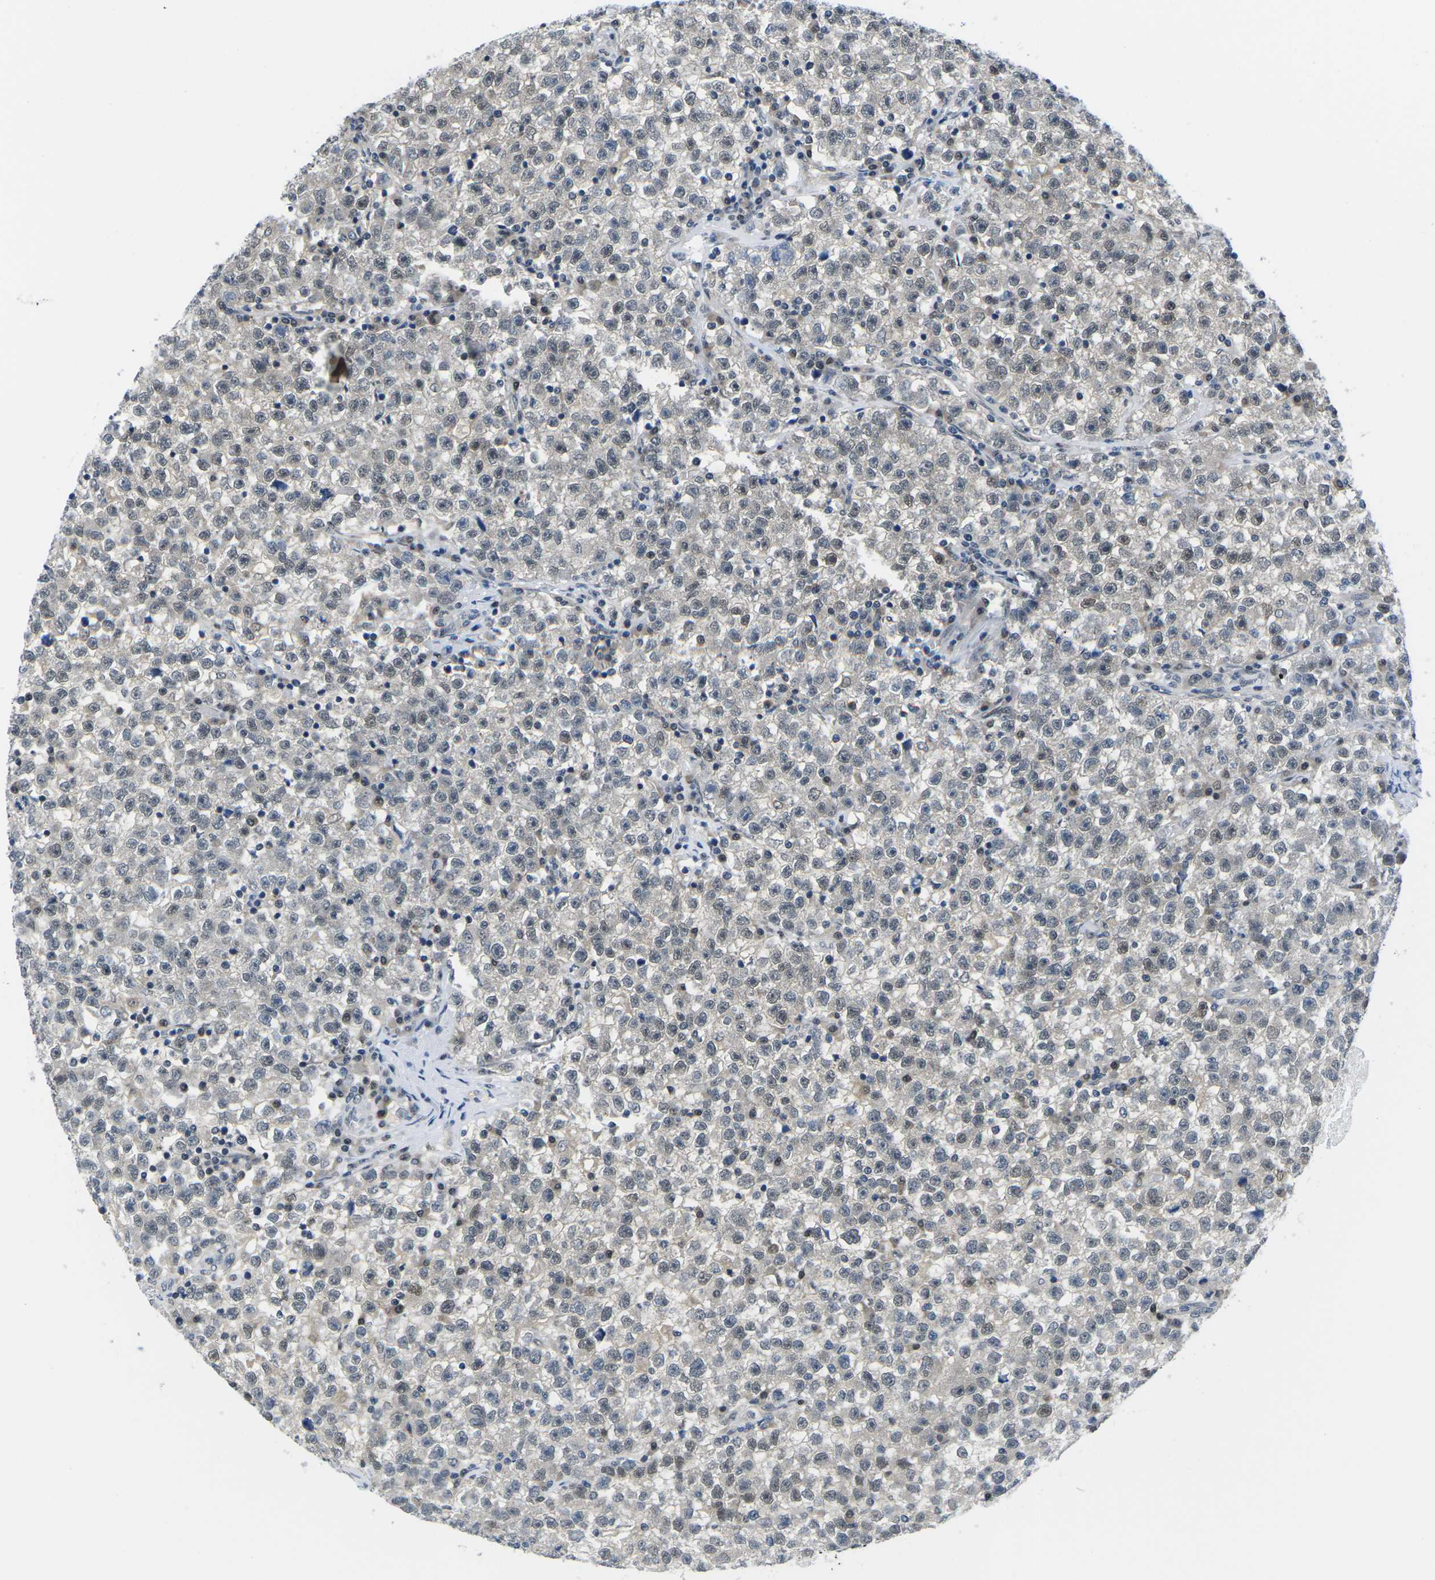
{"staining": {"intensity": "weak", "quantity": "<25%", "location": "cytoplasmic/membranous,nuclear"}, "tissue": "testis cancer", "cell_type": "Tumor cells", "image_type": "cancer", "snomed": [{"axis": "morphology", "description": "Seminoma, NOS"}, {"axis": "topography", "description": "Testis"}], "caption": "A high-resolution histopathology image shows IHC staining of testis cancer (seminoma), which reveals no significant positivity in tumor cells.", "gene": "UBA7", "patient": {"sex": "male", "age": 22}}